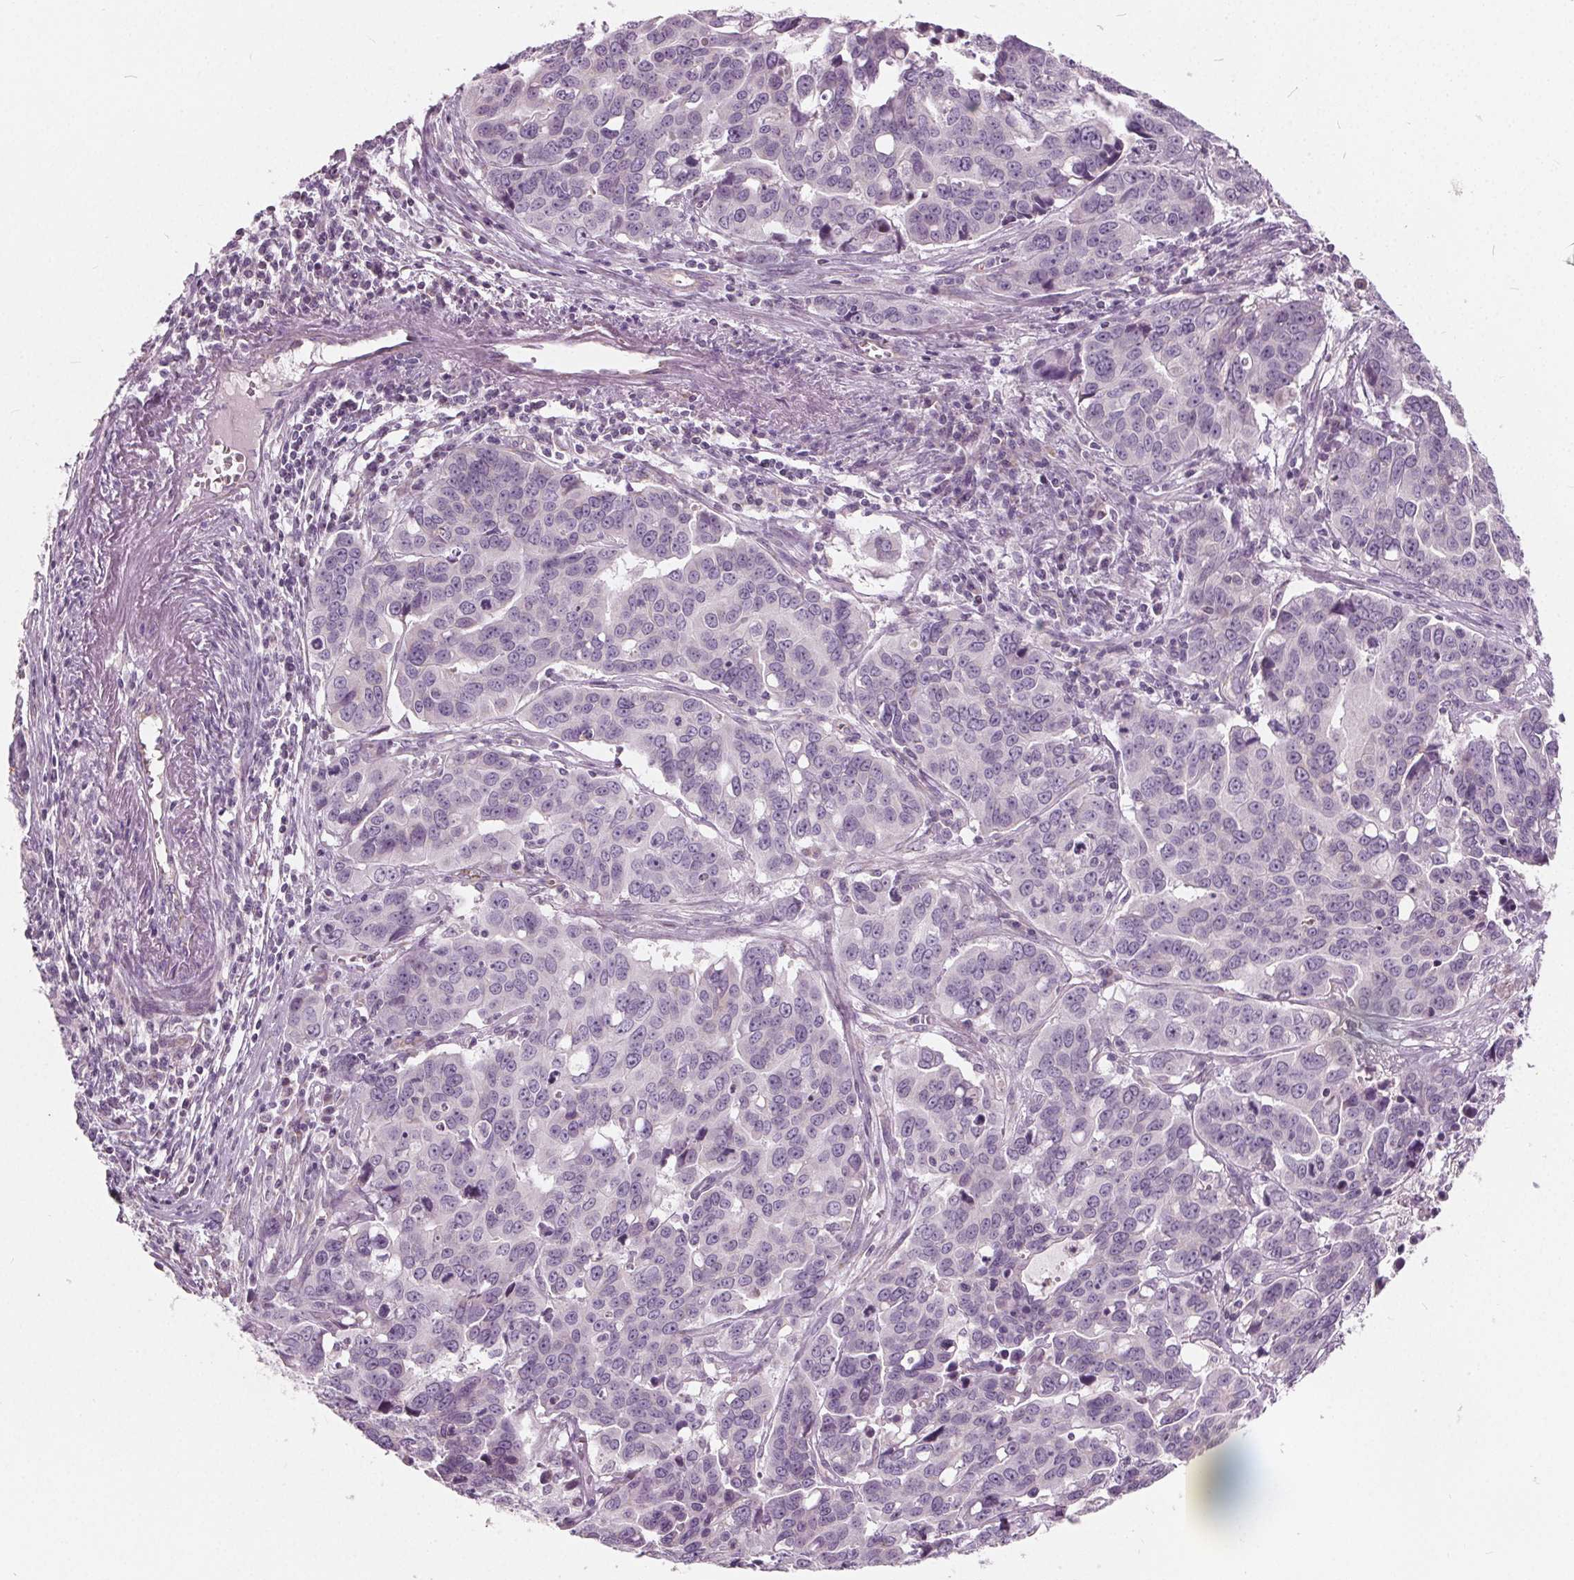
{"staining": {"intensity": "negative", "quantity": "none", "location": "none"}, "tissue": "ovarian cancer", "cell_type": "Tumor cells", "image_type": "cancer", "snomed": [{"axis": "morphology", "description": "Carcinoma, endometroid"}, {"axis": "topography", "description": "Ovary"}], "caption": "High magnification brightfield microscopy of ovarian endometroid carcinoma stained with DAB (3,3'-diaminobenzidine) (brown) and counterstained with hematoxylin (blue): tumor cells show no significant positivity.", "gene": "ECI2", "patient": {"sex": "female", "age": 78}}